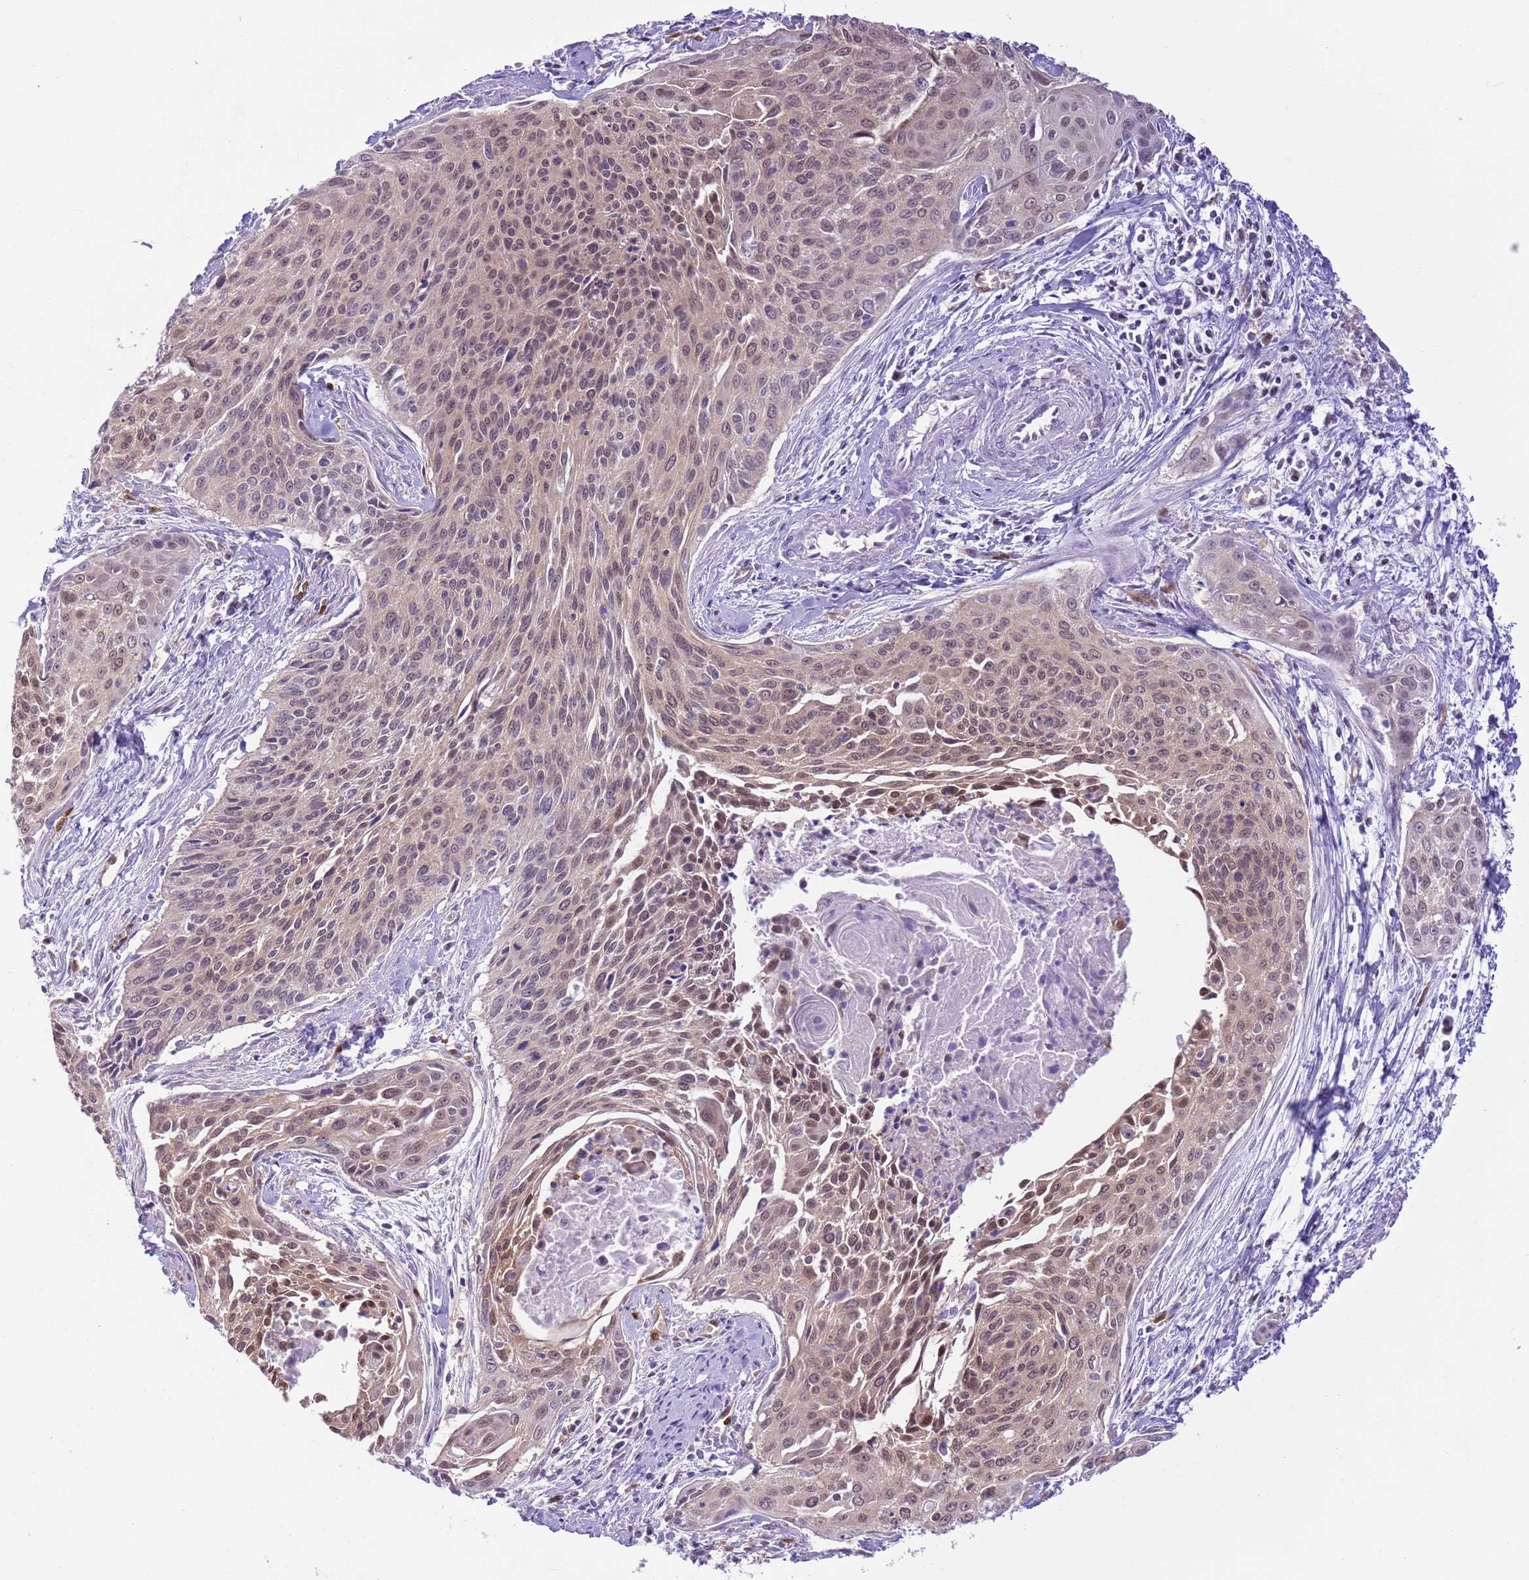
{"staining": {"intensity": "moderate", "quantity": ">75%", "location": "cytoplasmic/membranous,nuclear"}, "tissue": "cervical cancer", "cell_type": "Tumor cells", "image_type": "cancer", "snomed": [{"axis": "morphology", "description": "Squamous cell carcinoma, NOS"}, {"axis": "topography", "description": "Cervix"}], "caption": "Moderate cytoplasmic/membranous and nuclear protein expression is appreciated in approximately >75% of tumor cells in squamous cell carcinoma (cervical).", "gene": "DDI2", "patient": {"sex": "female", "age": 55}}